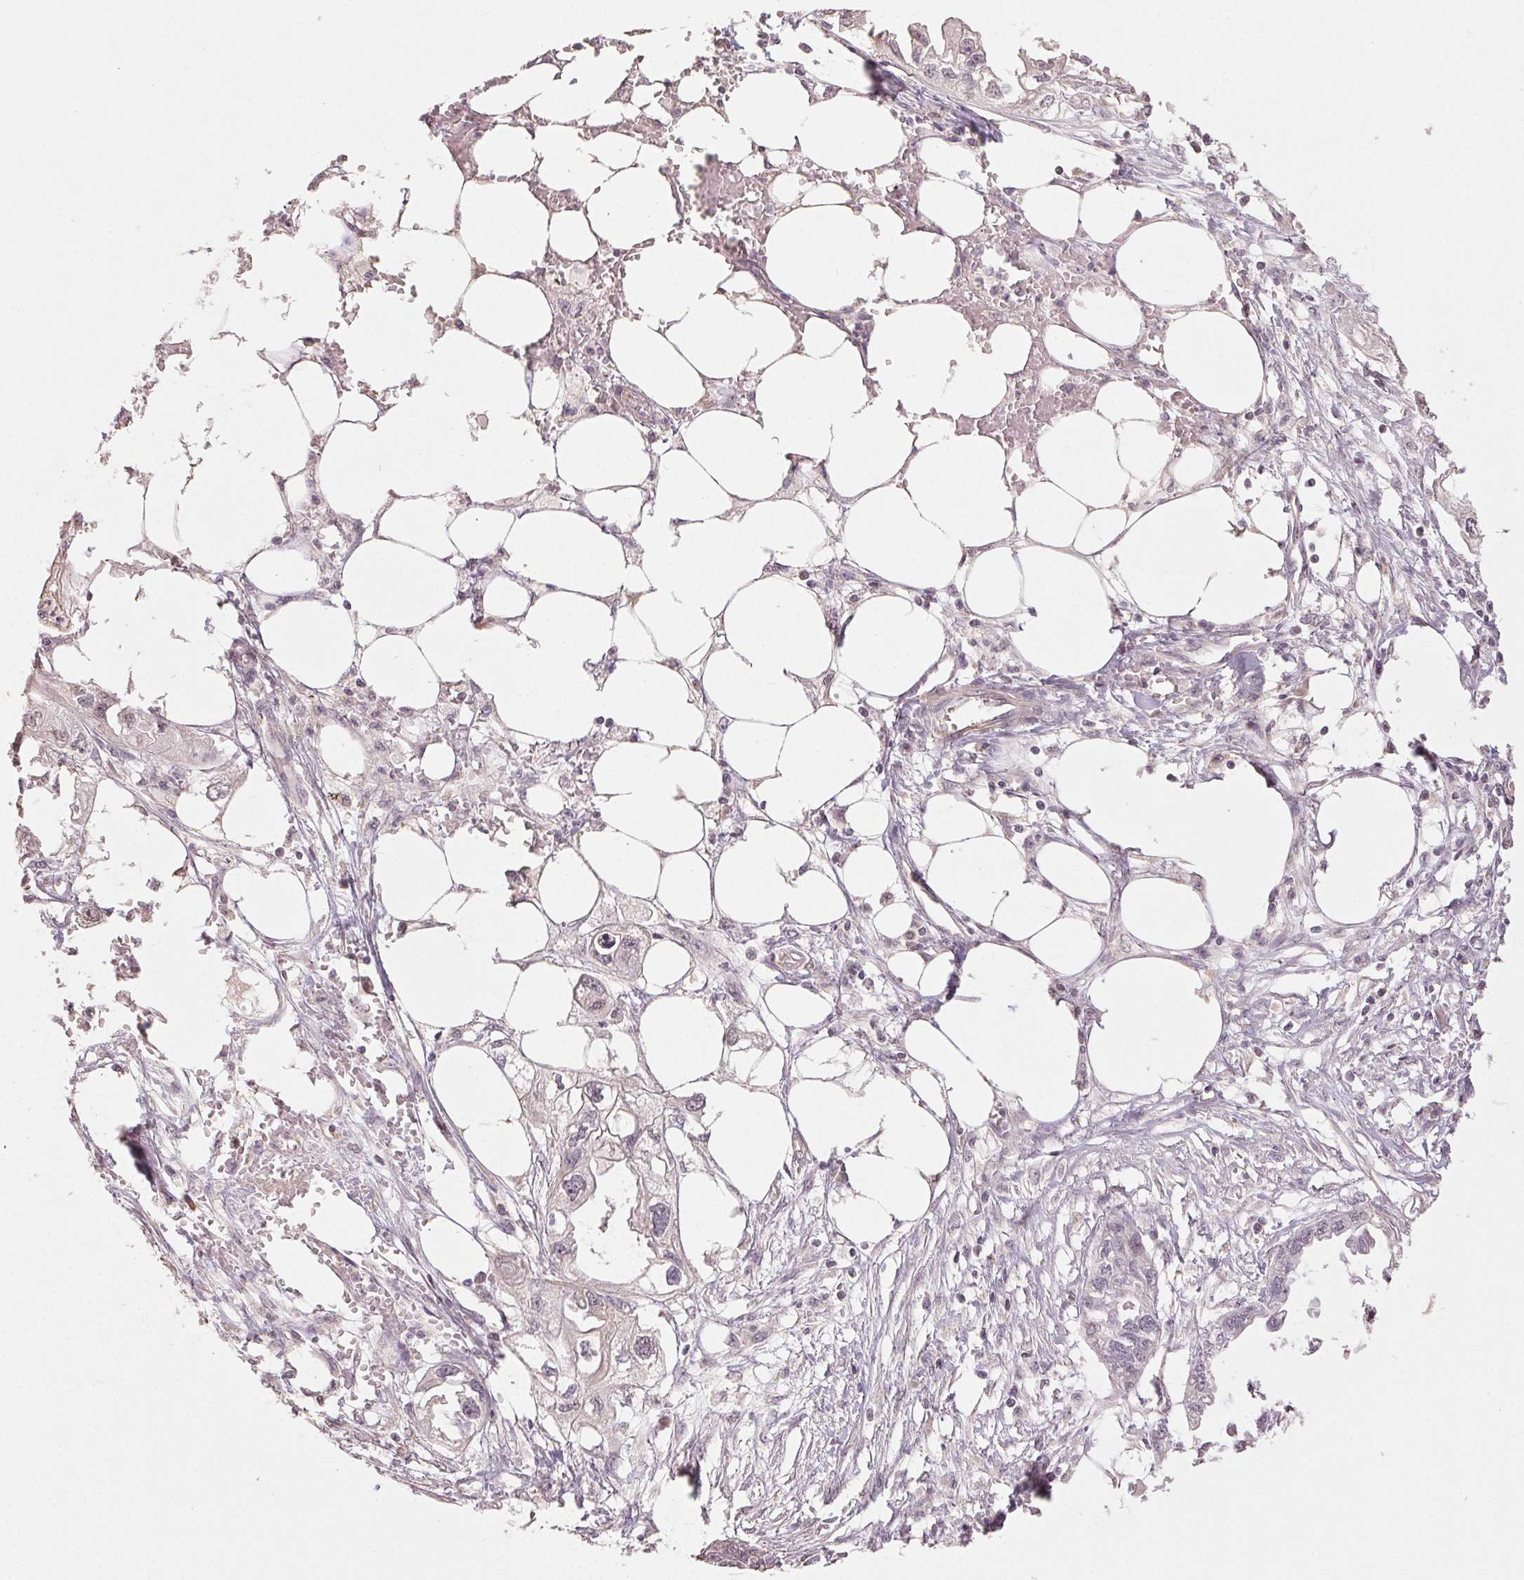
{"staining": {"intensity": "negative", "quantity": "none", "location": "none"}, "tissue": "endometrial cancer", "cell_type": "Tumor cells", "image_type": "cancer", "snomed": [{"axis": "morphology", "description": "Adenocarcinoma, NOS"}, {"axis": "morphology", "description": "Adenocarcinoma, metastatic, NOS"}, {"axis": "topography", "description": "Adipose tissue"}, {"axis": "topography", "description": "Endometrium"}], "caption": "Adenocarcinoma (endometrial) was stained to show a protein in brown. There is no significant staining in tumor cells.", "gene": "CLASP1", "patient": {"sex": "female", "age": 67}}